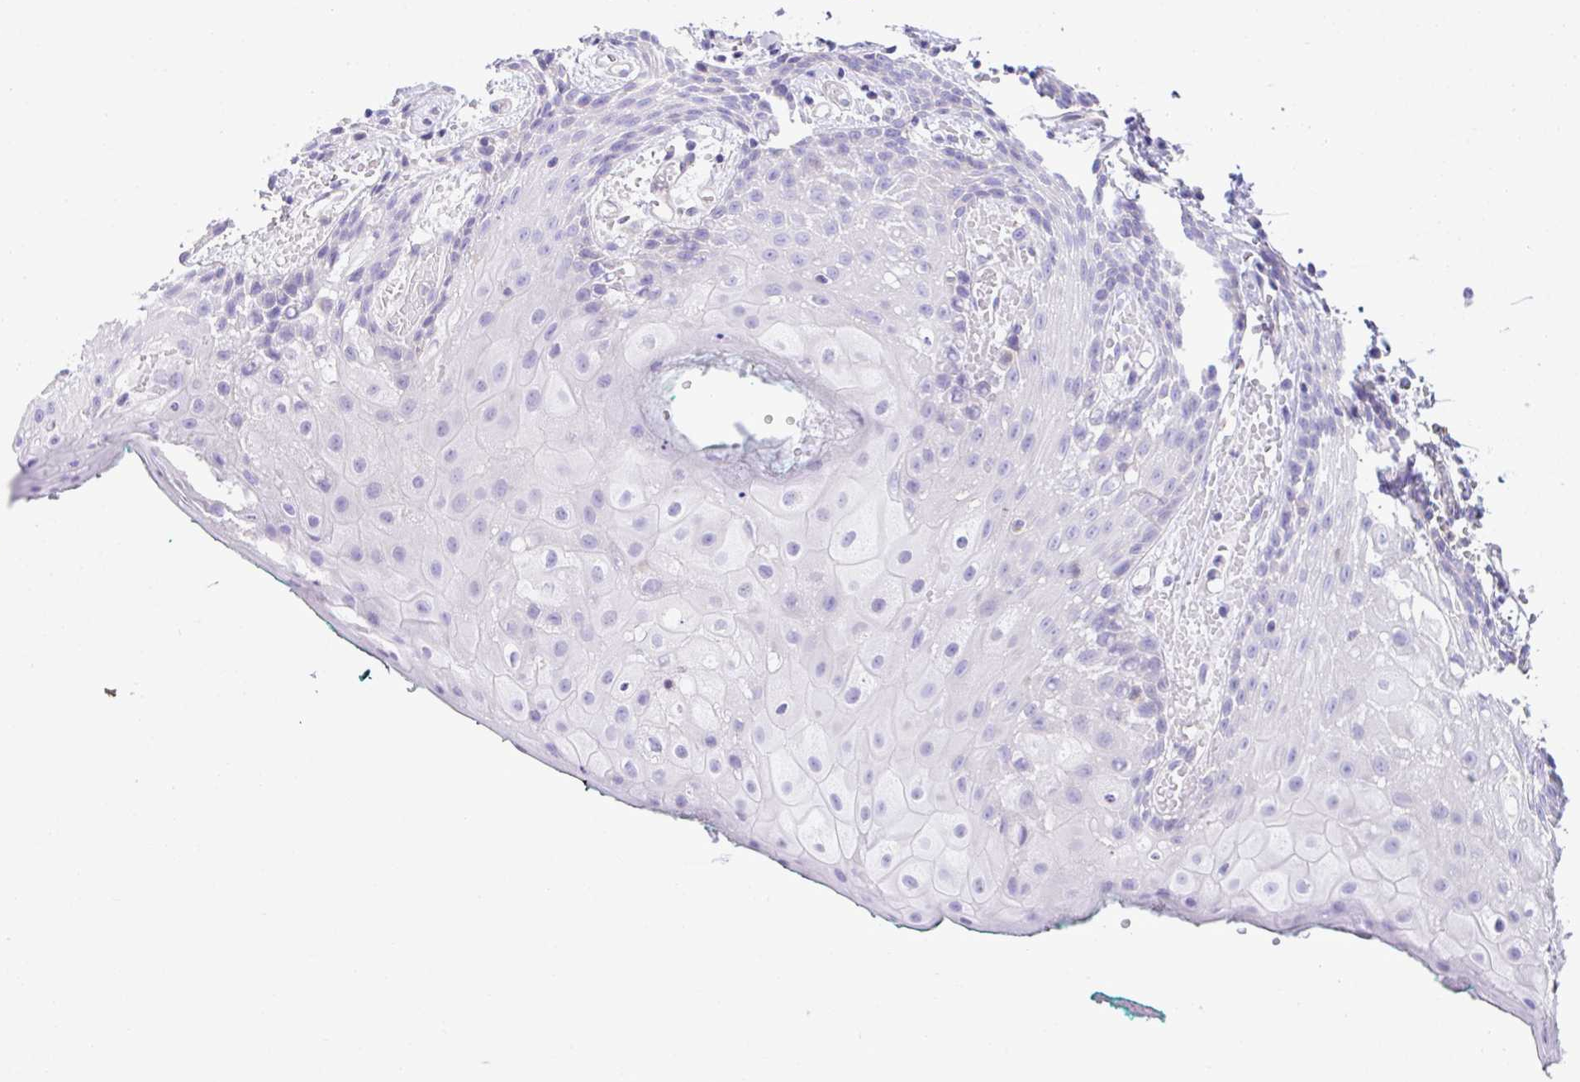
{"staining": {"intensity": "negative", "quantity": "none", "location": "none"}, "tissue": "oral mucosa", "cell_type": "Squamous epithelial cells", "image_type": "normal", "snomed": [{"axis": "morphology", "description": "Normal tissue, NOS"}, {"axis": "topography", "description": "Oral tissue"}, {"axis": "topography", "description": "Tounge, NOS"}], "caption": "DAB (3,3'-diaminobenzidine) immunohistochemical staining of benign human oral mucosa exhibits no significant positivity in squamous epithelial cells. (DAB IHC, high magnification).", "gene": "OR4P4", "patient": {"sex": "female", "age": 62}}